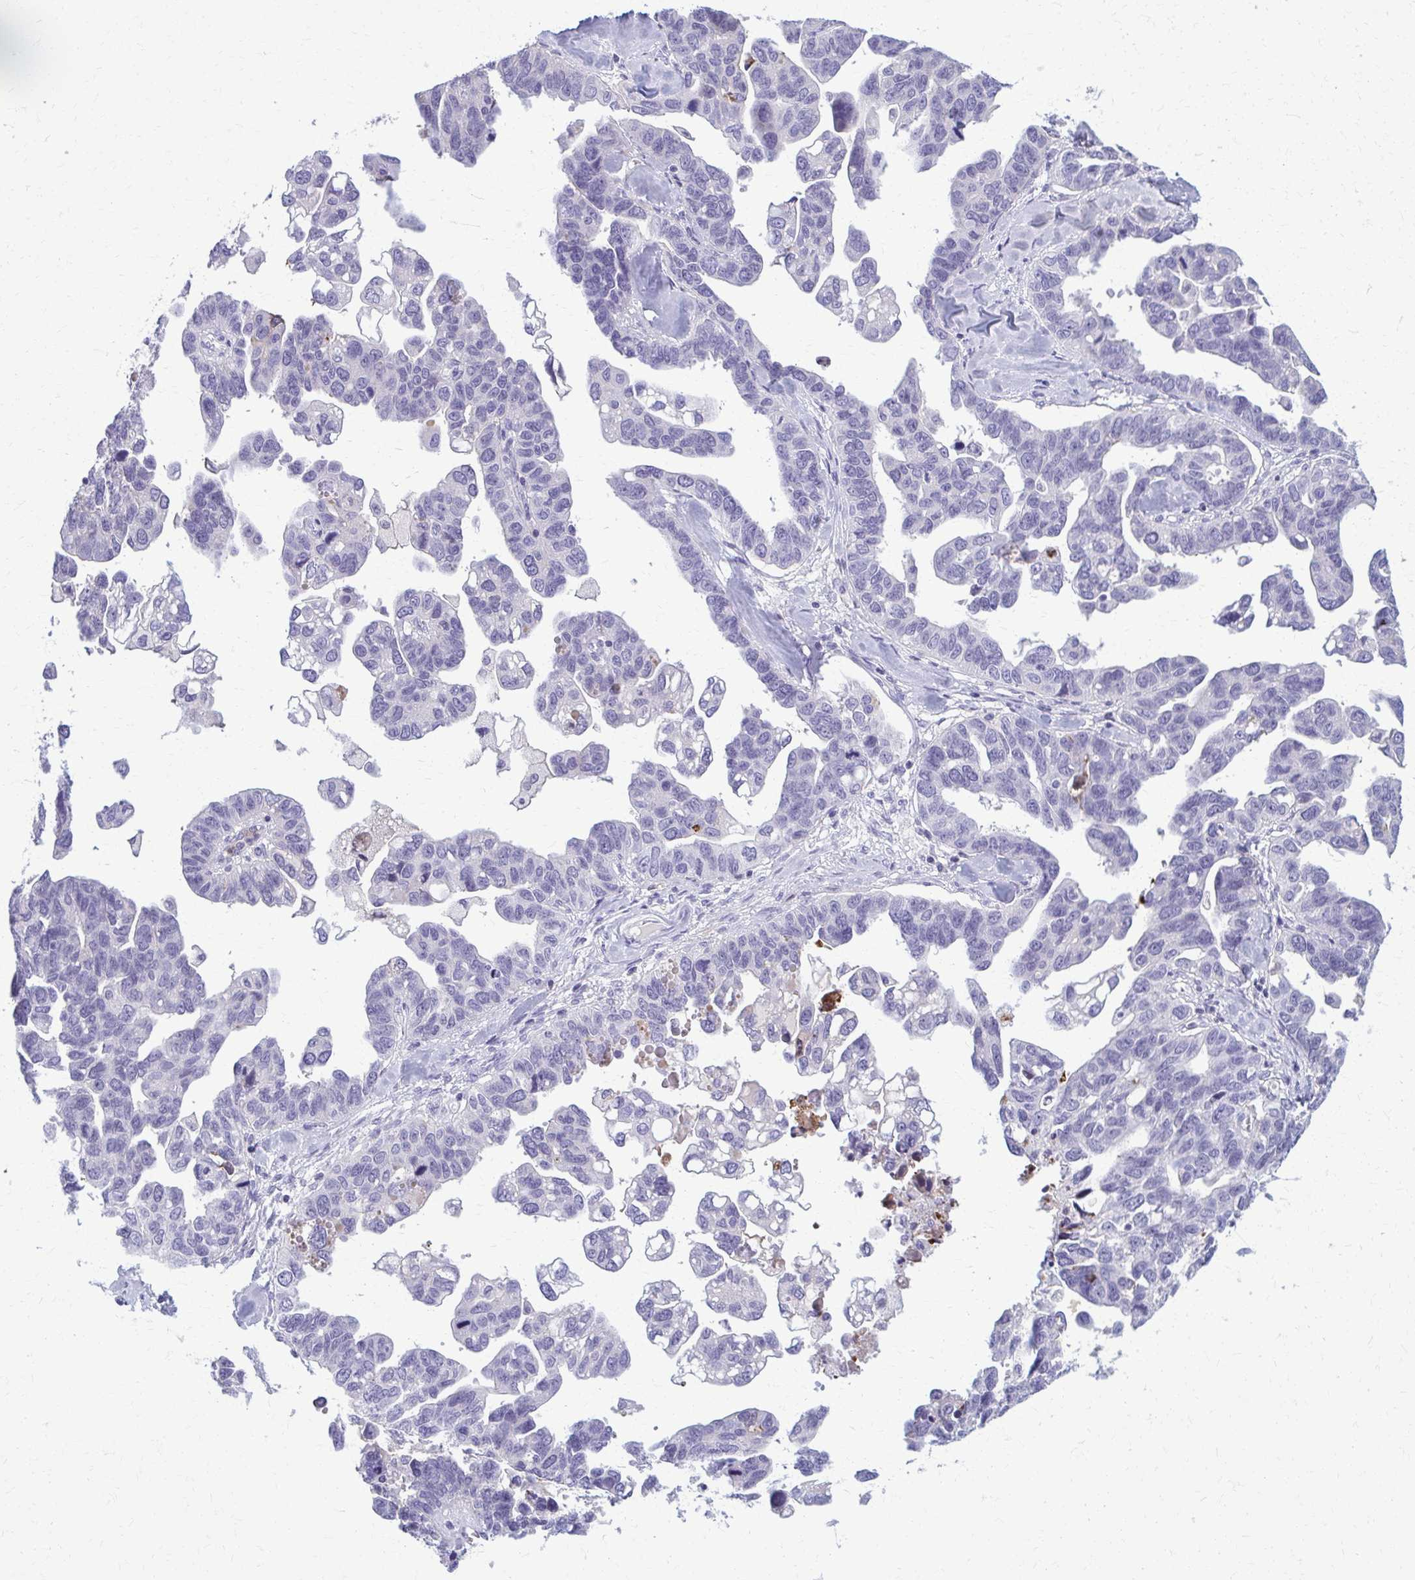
{"staining": {"intensity": "negative", "quantity": "none", "location": "none"}, "tissue": "ovarian cancer", "cell_type": "Tumor cells", "image_type": "cancer", "snomed": [{"axis": "morphology", "description": "Cystadenocarcinoma, serous, NOS"}, {"axis": "topography", "description": "Ovary"}], "caption": "Tumor cells are negative for brown protein staining in ovarian cancer.", "gene": "OR4M1", "patient": {"sex": "female", "age": 69}}